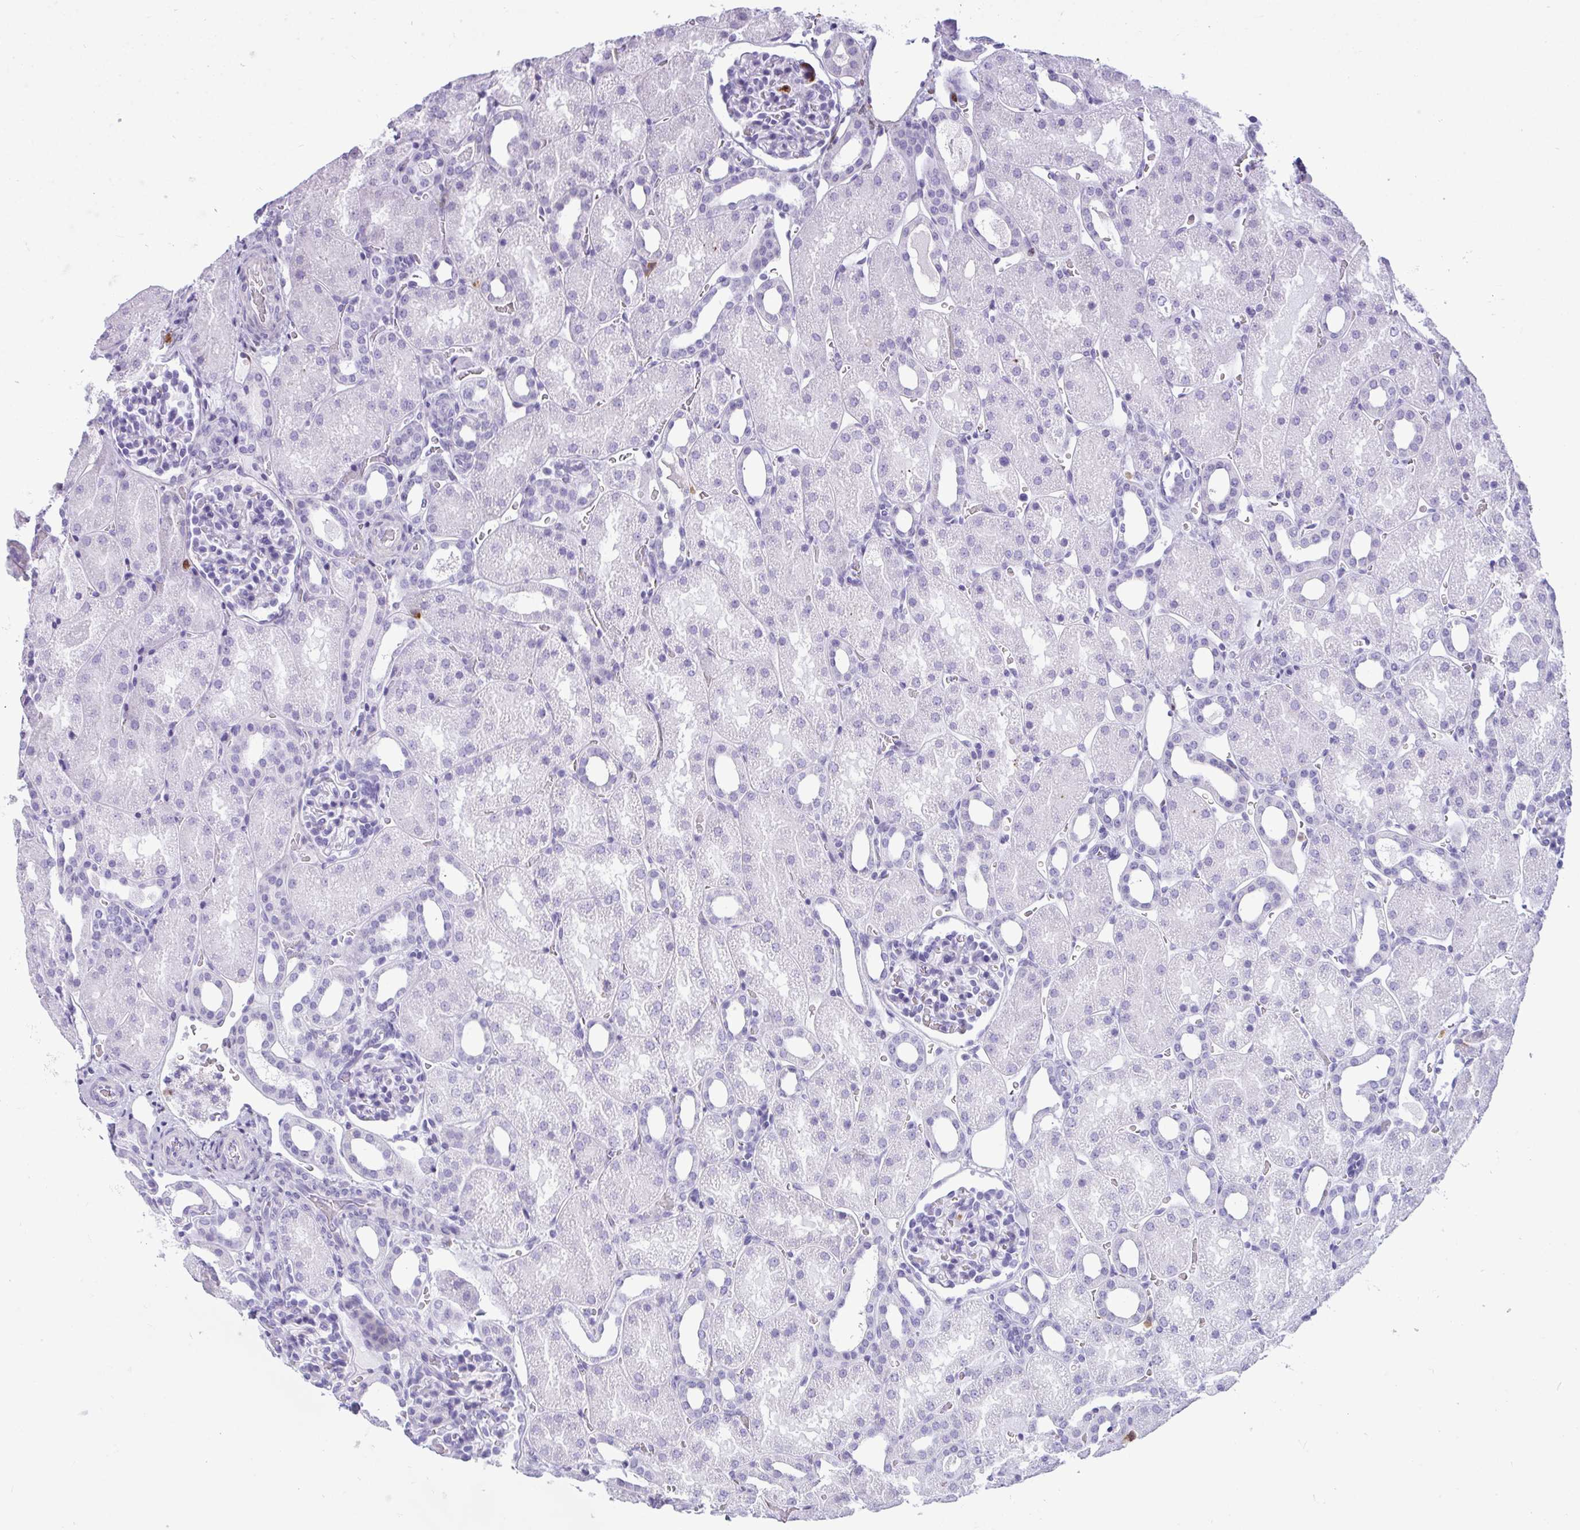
{"staining": {"intensity": "negative", "quantity": "none", "location": "none"}, "tissue": "kidney", "cell_type": "Cells in glomeruli", "image_type": "normal", "snomed": [{"axis": "morphology", "description": "Normal tissue, NOS"}, {"axis": "topography", "description": "Kidney"}], "caption": "Immunohistochemistry image of unremarkable kidney stained for a protein (brown), which demonstrates no expression in cells in glomeruli.", "gene": "ARHGAP42", "patient": {"sex": "male", "age": 2}}